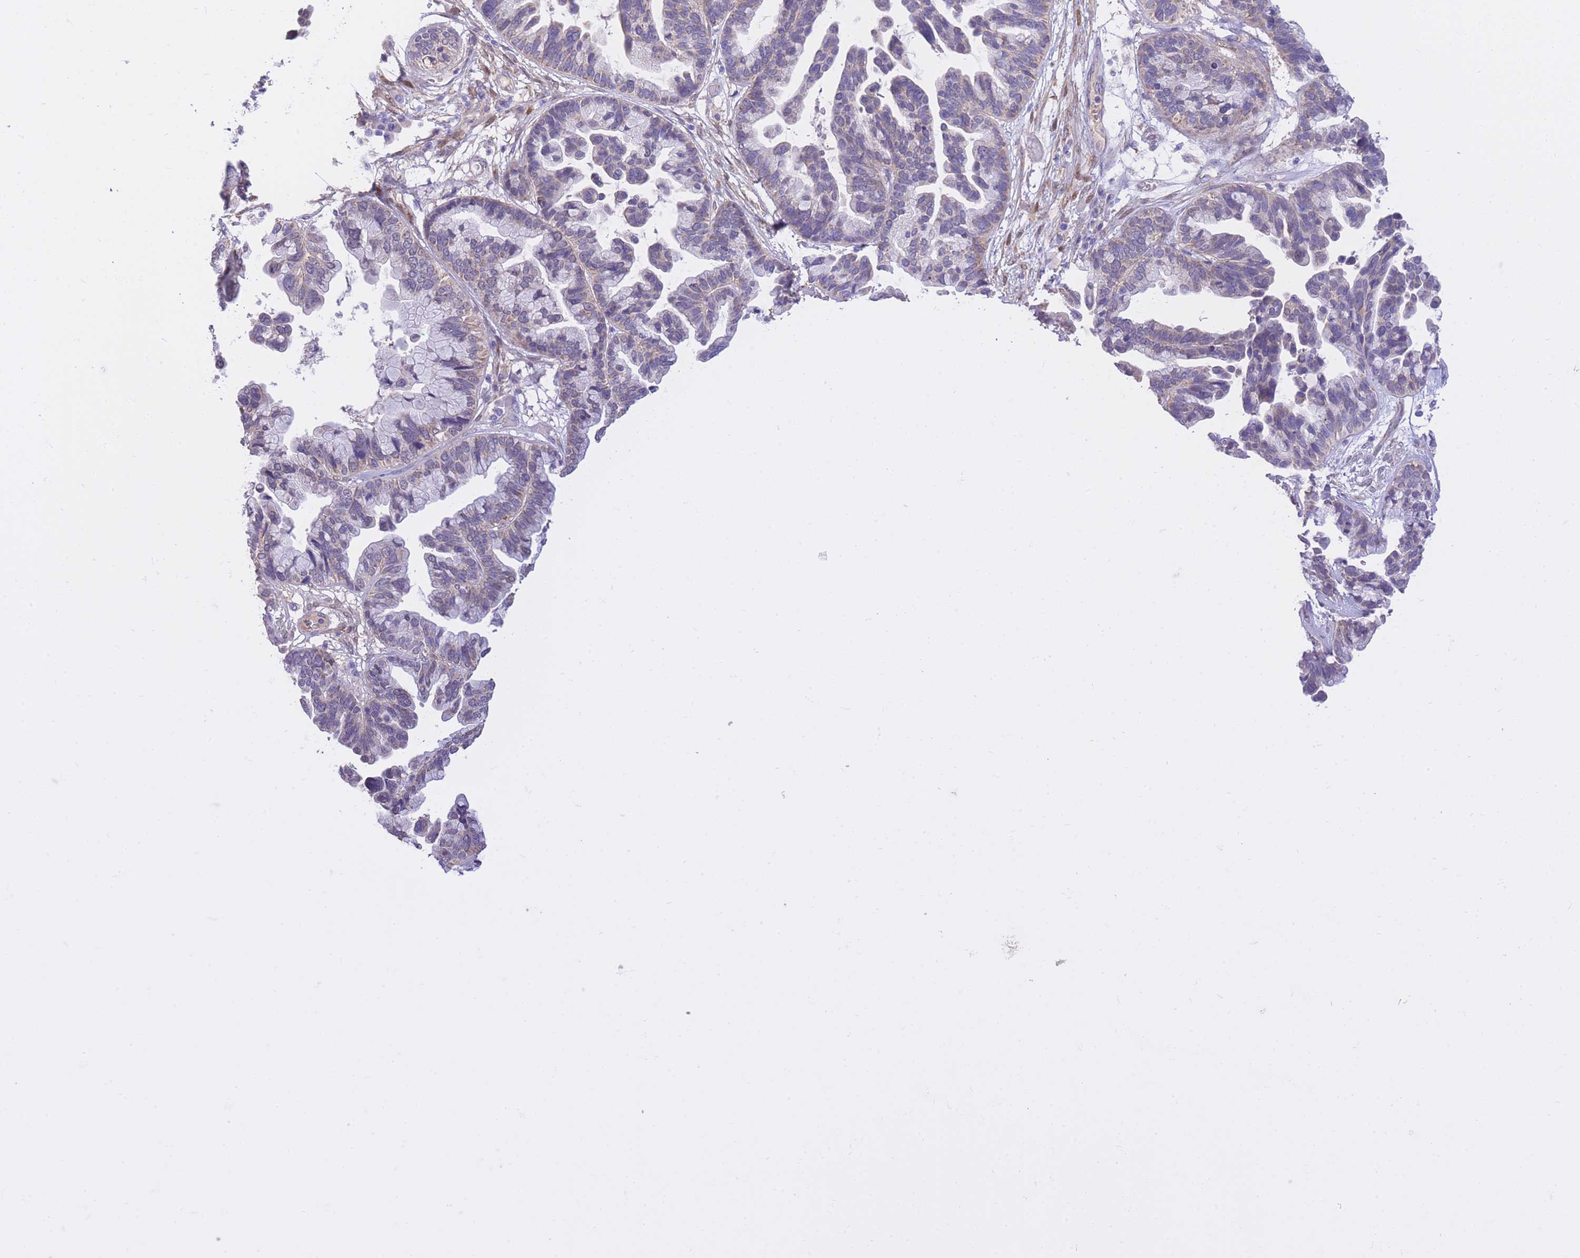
{"staining": {"intensity": "weak", "quantity": "25%-75%", "location": "cytoplasmic/membranous"}, "tissue": "ovarian cancer", "cell_type": "Tumor cells", "image_type": "cancer", "snomed": [{"axis": "morphology", "description": "Cystadenocarcinoma, serous, NOS"}, {"axis": "topography", "description": "Ovary"}], "caption": "An immunohistochemistry photomicrograph of tumor tissue is shown. Protein staining in brown shows weak cytoplasmic/membranous positivity in serous cystadenocarcinoma (ovarian) within tumor cells. The staining is performed using DAB (3,3'-diaminobenzidine) brown chromogen to label protein expression. The nuclei are counter-stained blue using hematoxylin.", "gene": "PGM1", "patient": {"sex": "female", "age": 56}}